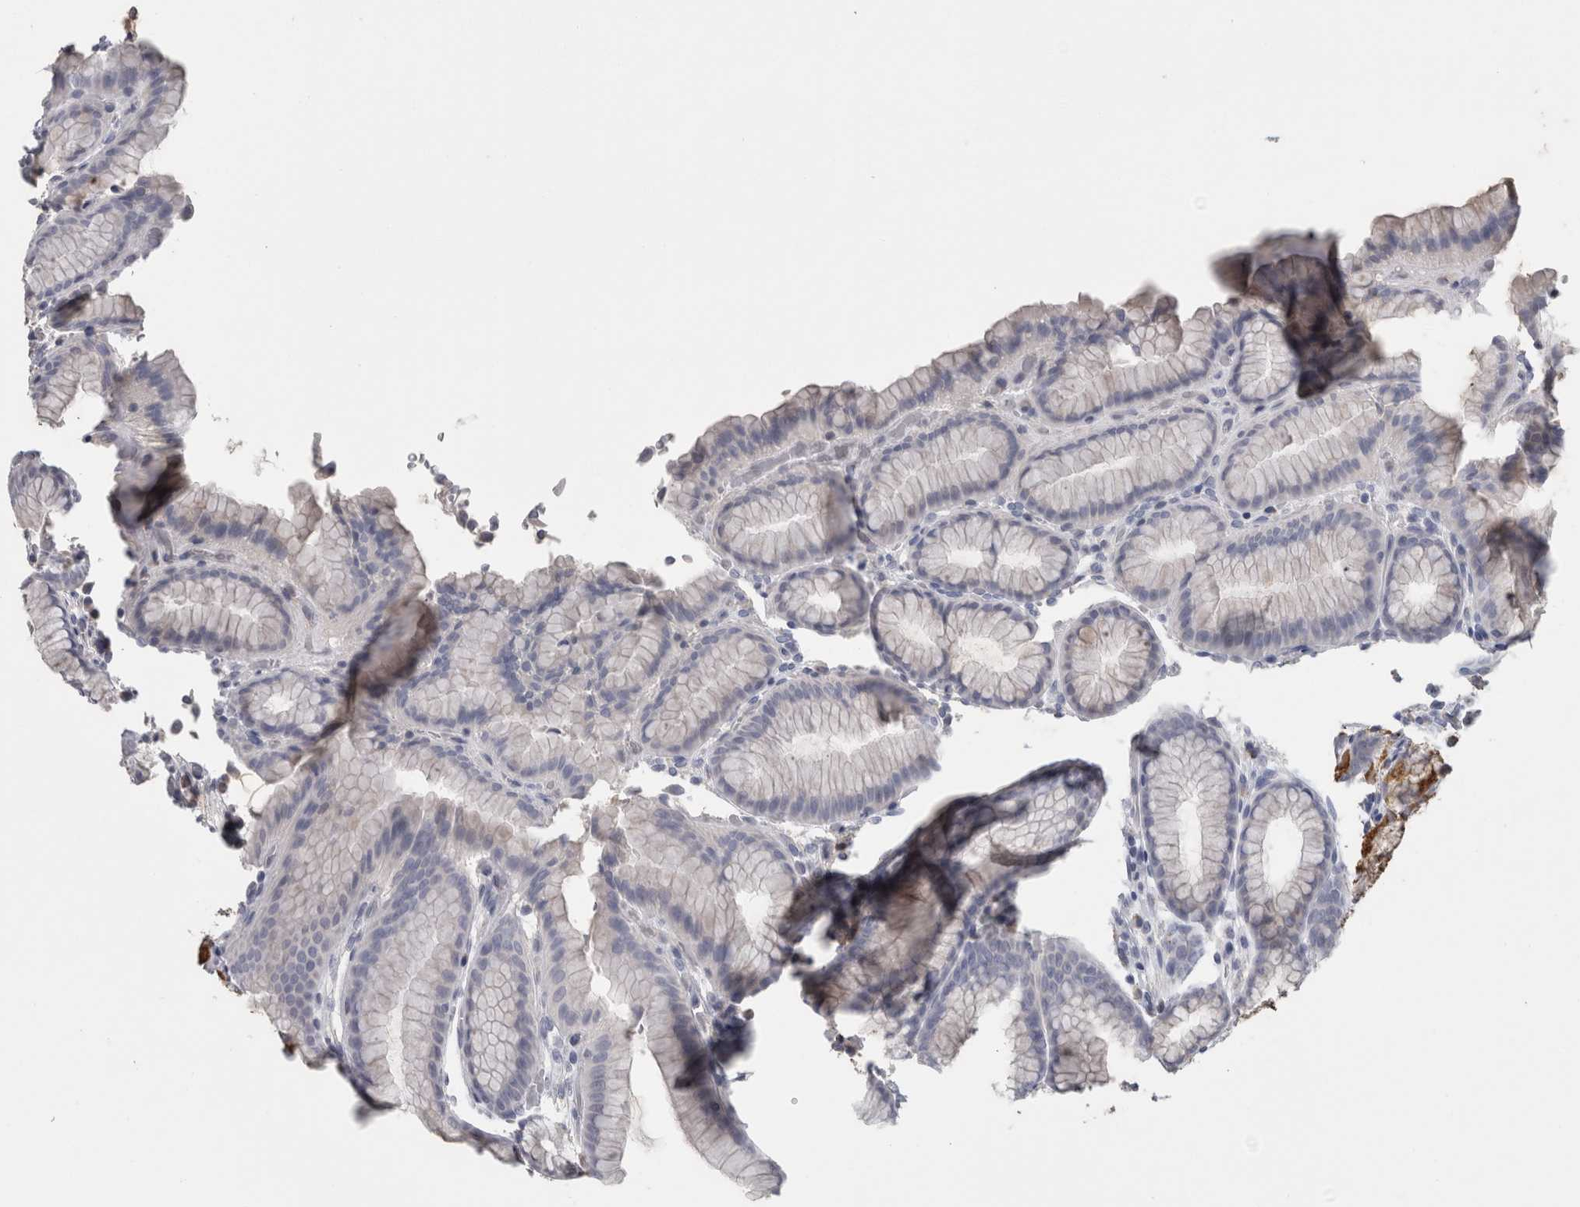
{"staining": {"intensity": "strong", "quantity": "25%-75%", "location": "cytoplasmic/membranous"}, "tissue": "stomach", "cell_type": "Glandular cells", "image_type": "normal", "snomed": [{"axis": "morphology", "description": "Normal tissue, NOS"}, {"axis": "topography", "description": "Stomach"}], "caption": "Immunohistochemical staining of normal human stomach demonstrates high levels of strong cytoplasmic/membranous expression in about 25%-75% of glandular cells.", "gene": "TCAP", "patient": {"sex": "male", "age": 42}}